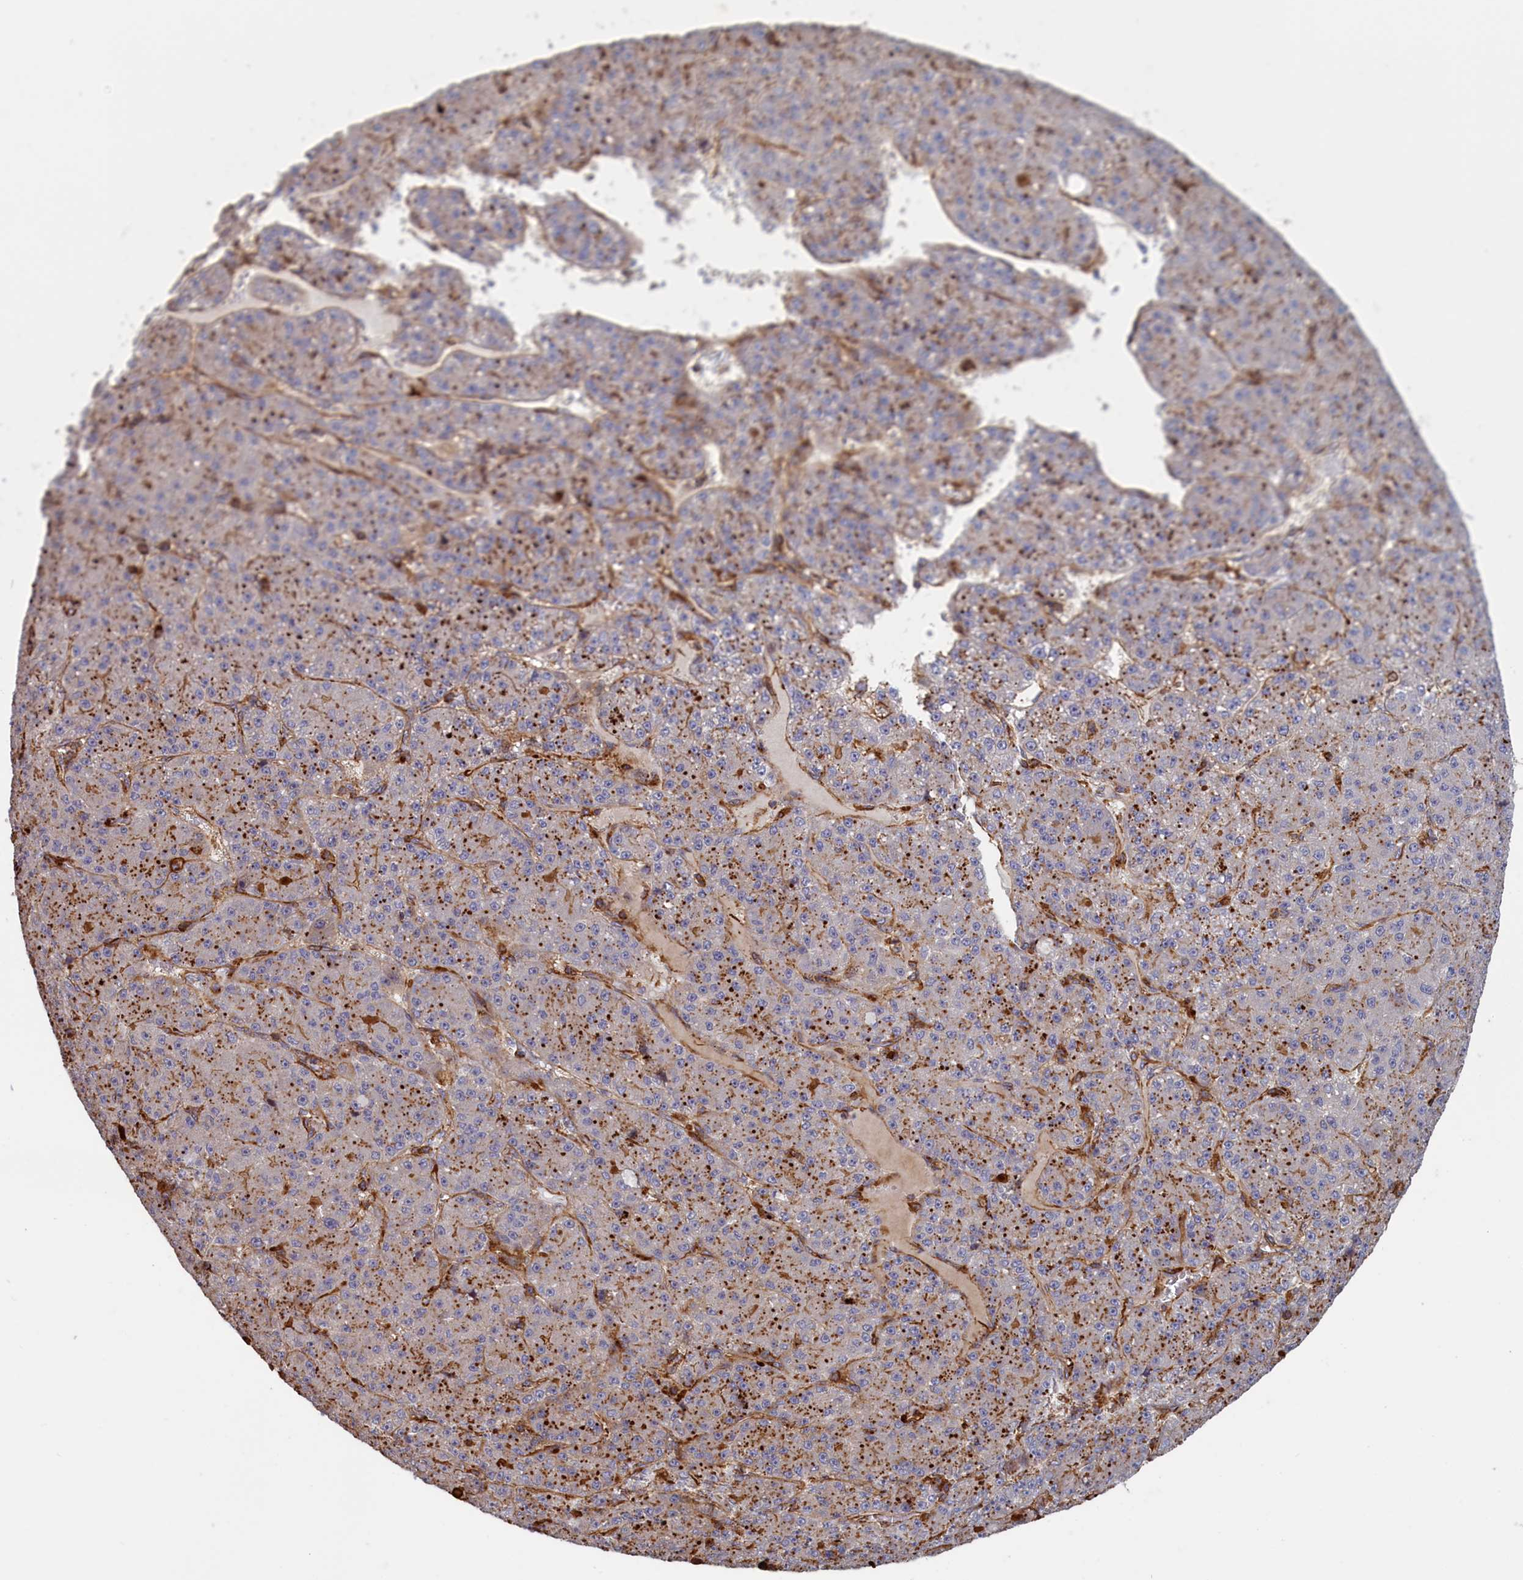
{"staining": {"intensity": "negative", "quantity": "none", "location": "none"}, "tissue": "liver cancer", "cell_type": "Tumor cells", "image_type": "cancer", "snomed": [{"axis": "morphology", "description": "Carcinoma, Hepatocellular, NOS"}, {"axis": "topography", "description": "Liver"}], "caption": "High power microscopy micrograph of an IHC micrograph of liver cancer, revealing no significant positivity in tumor cells.", "gene": "ANKRD27", "patient": {"sex": "male", "age": 67}}